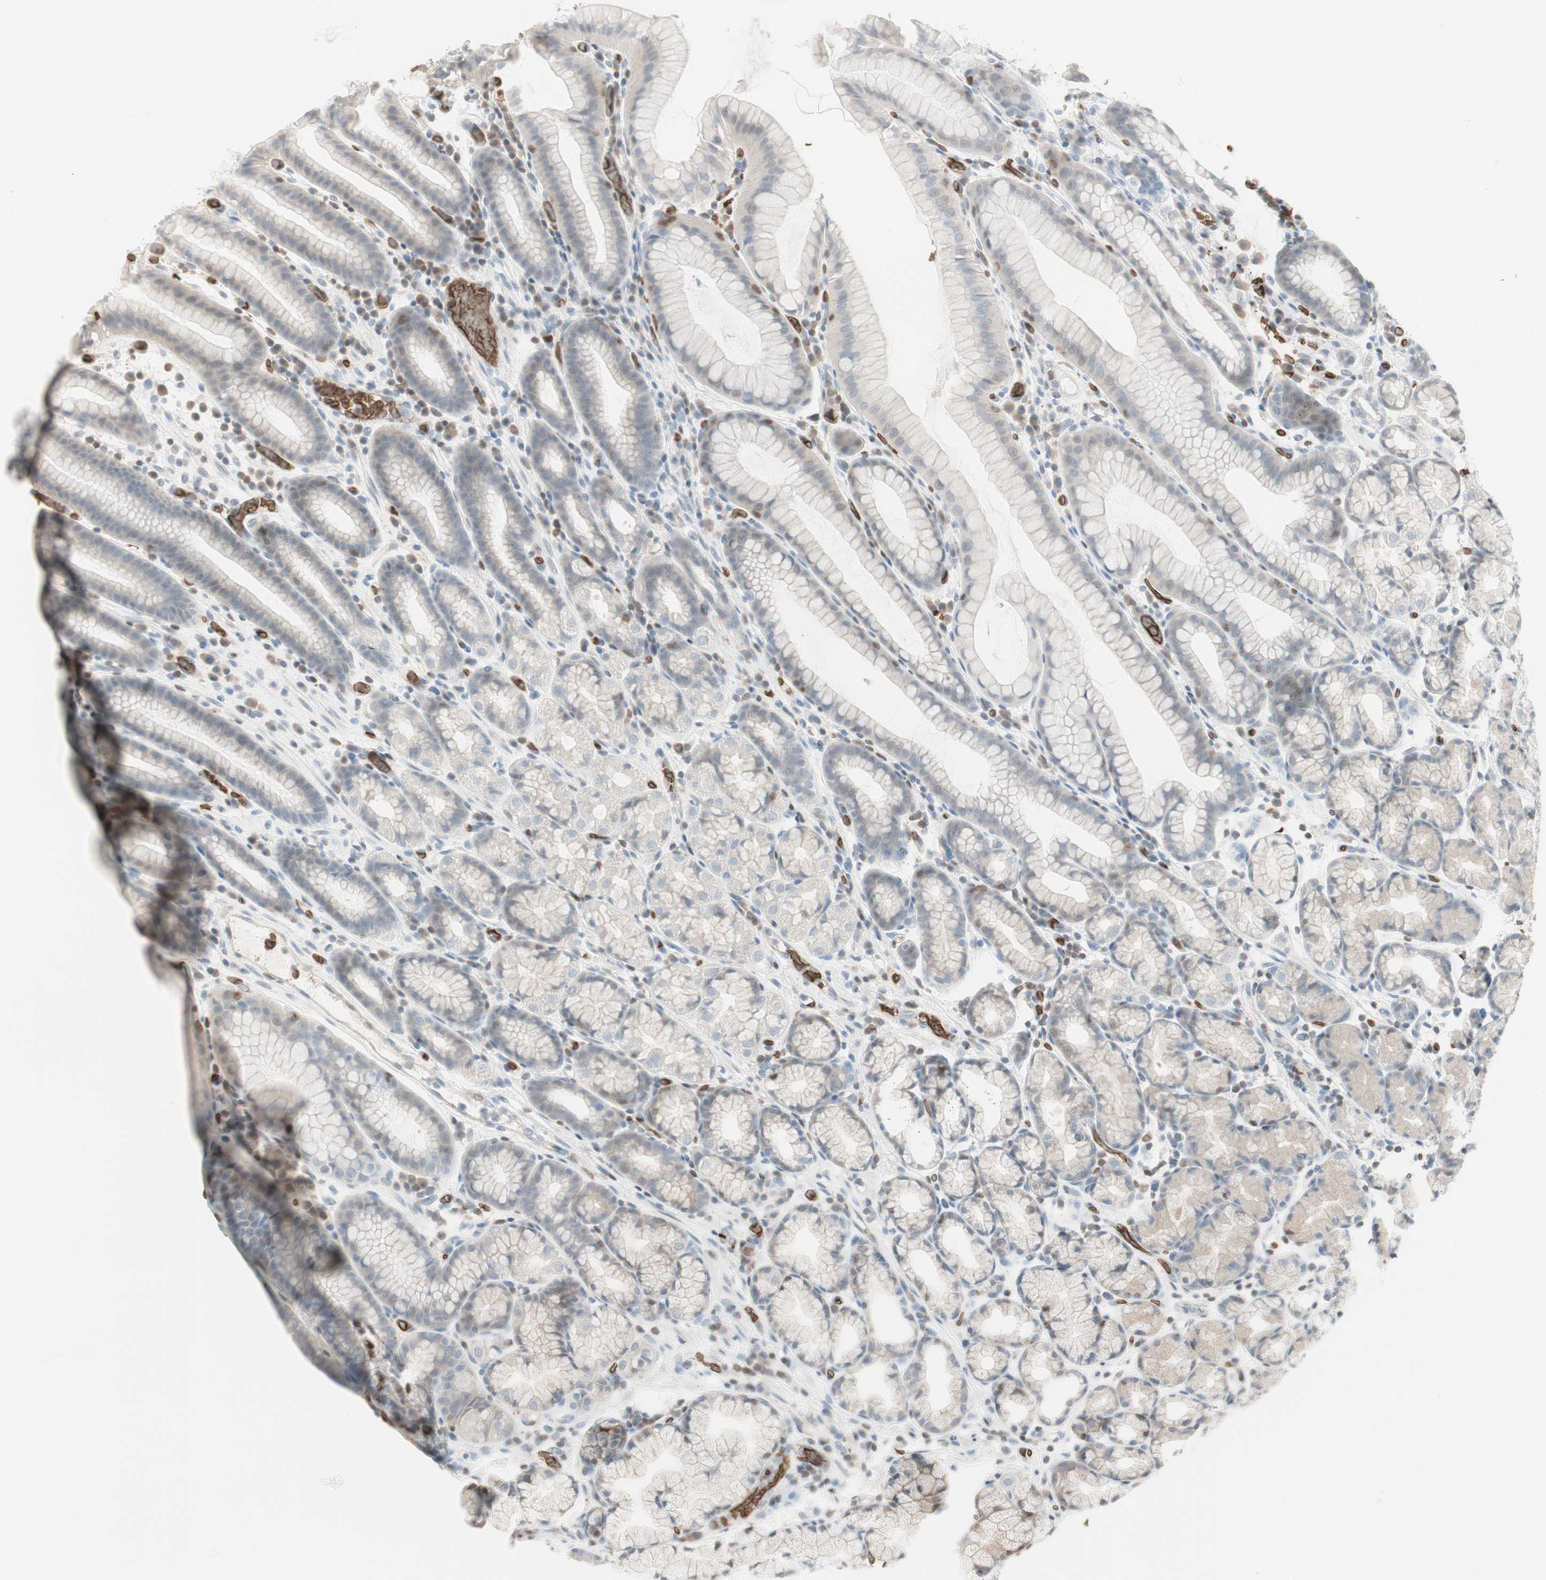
{"staining": {"intensity": "negative", "quantity": "none", "location": "none"}, "tissue": "stomach", "cell_type": "Glandular cells", "image_type": "normal", "snomed": [{"axis": "morphology", "description": "Normal tissue, NOS"}, {"axis": "topography", "description": "Stomach, upper"}], "caption": "Stomach was stained to show a protein in brown. There is no significant positivity in glandular cells. The staining was performed using DAB (3,3'-diaminobenzidine) to visualize the protein expression in brown, while the nuclei were stained in blue with hematoxylin (Magnification: 20x).", "gene": "MAP4K1", "patient": {"sex": "male", "age": 68}}